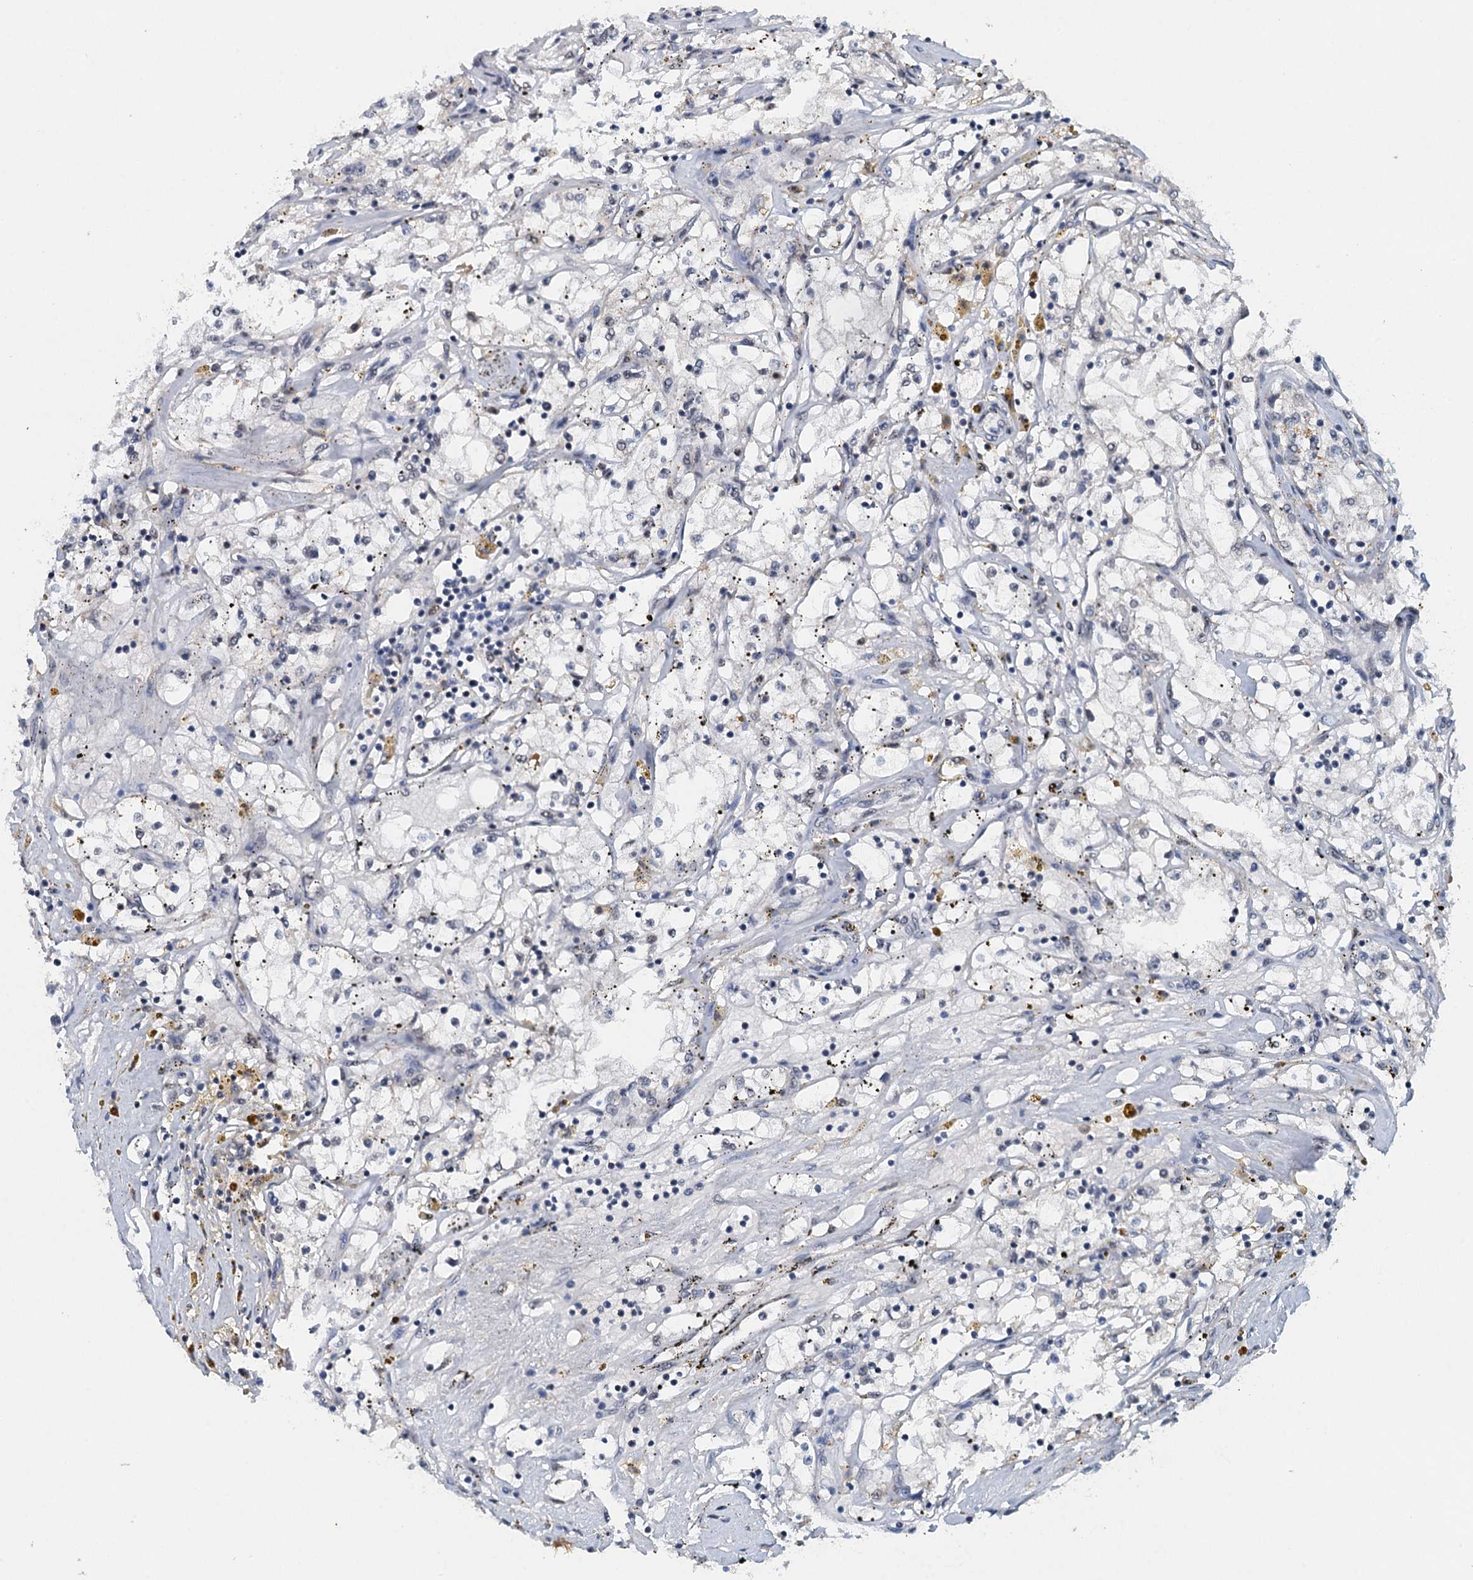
{"staining": {"intensity": "negative", "quantity": "none", "location": "none"}, "tissue": "renal cancer", "cell_type": "Tumor cells", "image_type": "cancer", "snomed": [{"axis": "morphology", "description": "Adenocarcinoma, NOS"}, {"axis": "topography", "description": "Kidney"}], "caption": "Renal cancer stained for a protein using IHC demonstrates no positivity tumor cells.", "gene": "CSTF3", "patient": {"sex": "male", "age": 56}}